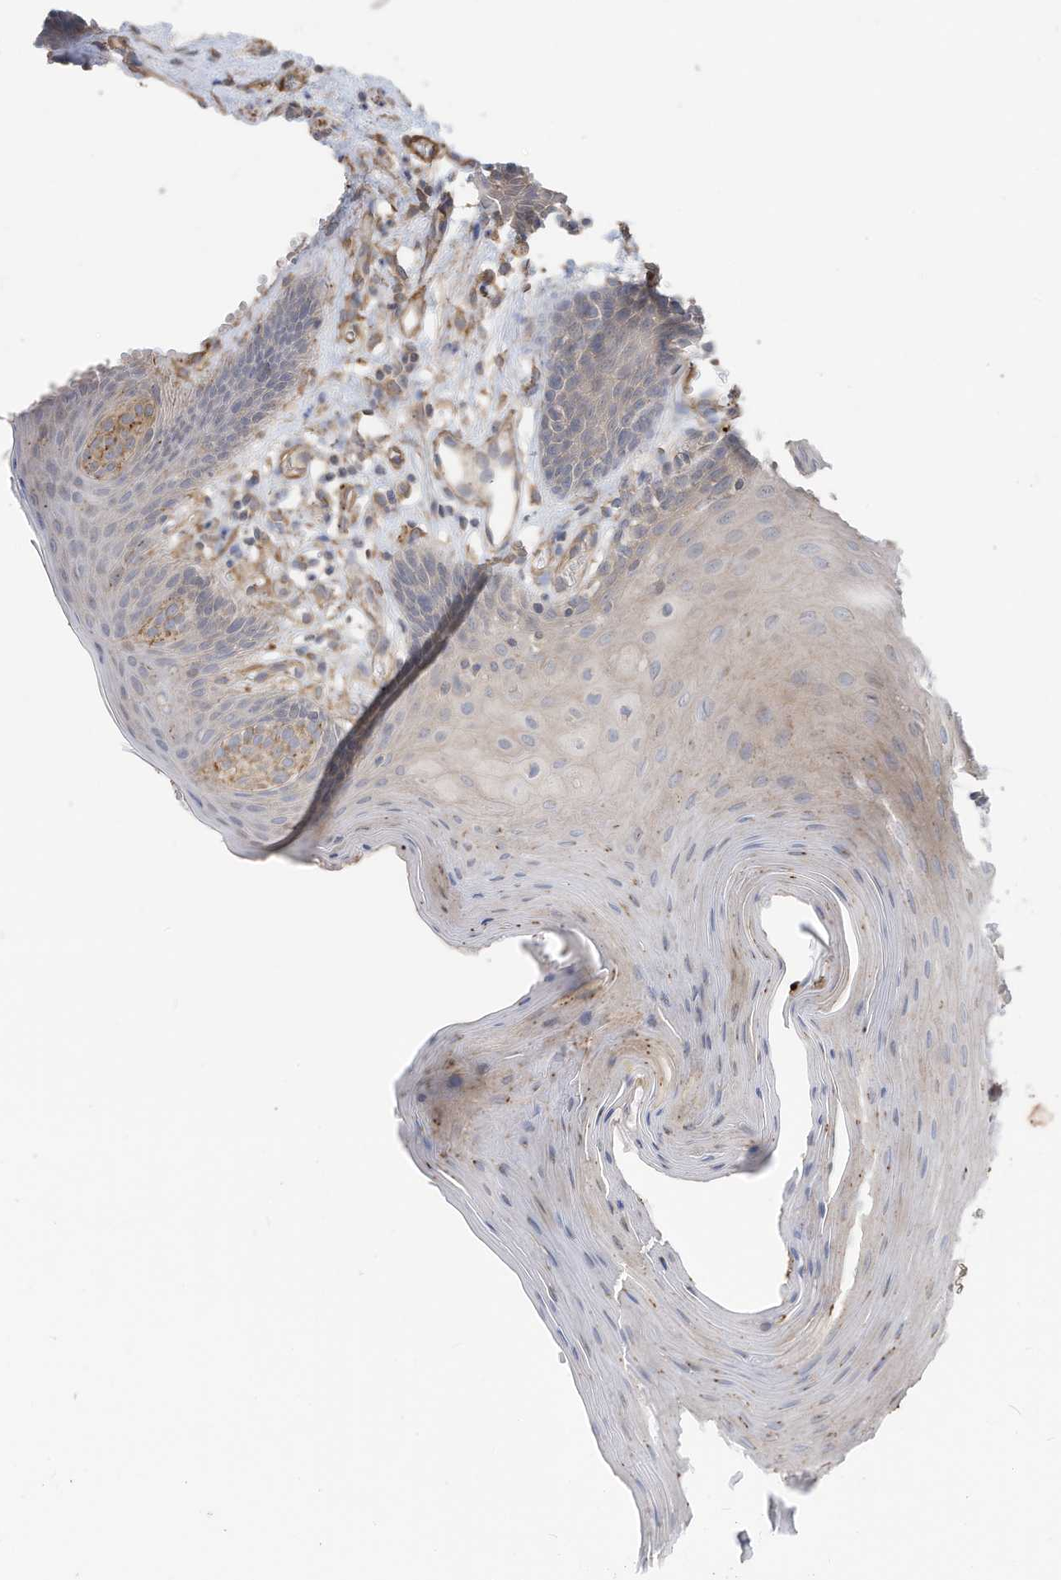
{"staining": {"intensity": "weak", "quantity": "<25%", "location": "cytoplasmic/membranous"}, "tissue": "oral mucosa", "cell_type": "Squamous epithelial cells", "image_type": "normal", "snomed": [{"axis": "morphology", "description": "Normal tissue, NOS"}, {"axis": "morphology", "description": "Squamous cell carcinoma, NOS"}, {"axis": "topography", "description": "Skeletal muscle"}, {"axis": "topography", "description": "Oral tissue"}, {"axis": "topography", "description": "Salivary gland"}, {"axis": "topography", "description": "Head-Neck"}], "caption": "An immunohistochemistry (IHC) photomicrograph of normal oral mucosa is shown. There is no staining in squamous epithelial cells of oral mucosa.", "gene": "SLC17A7", "patient": {"sex": "male", "age": 54}}